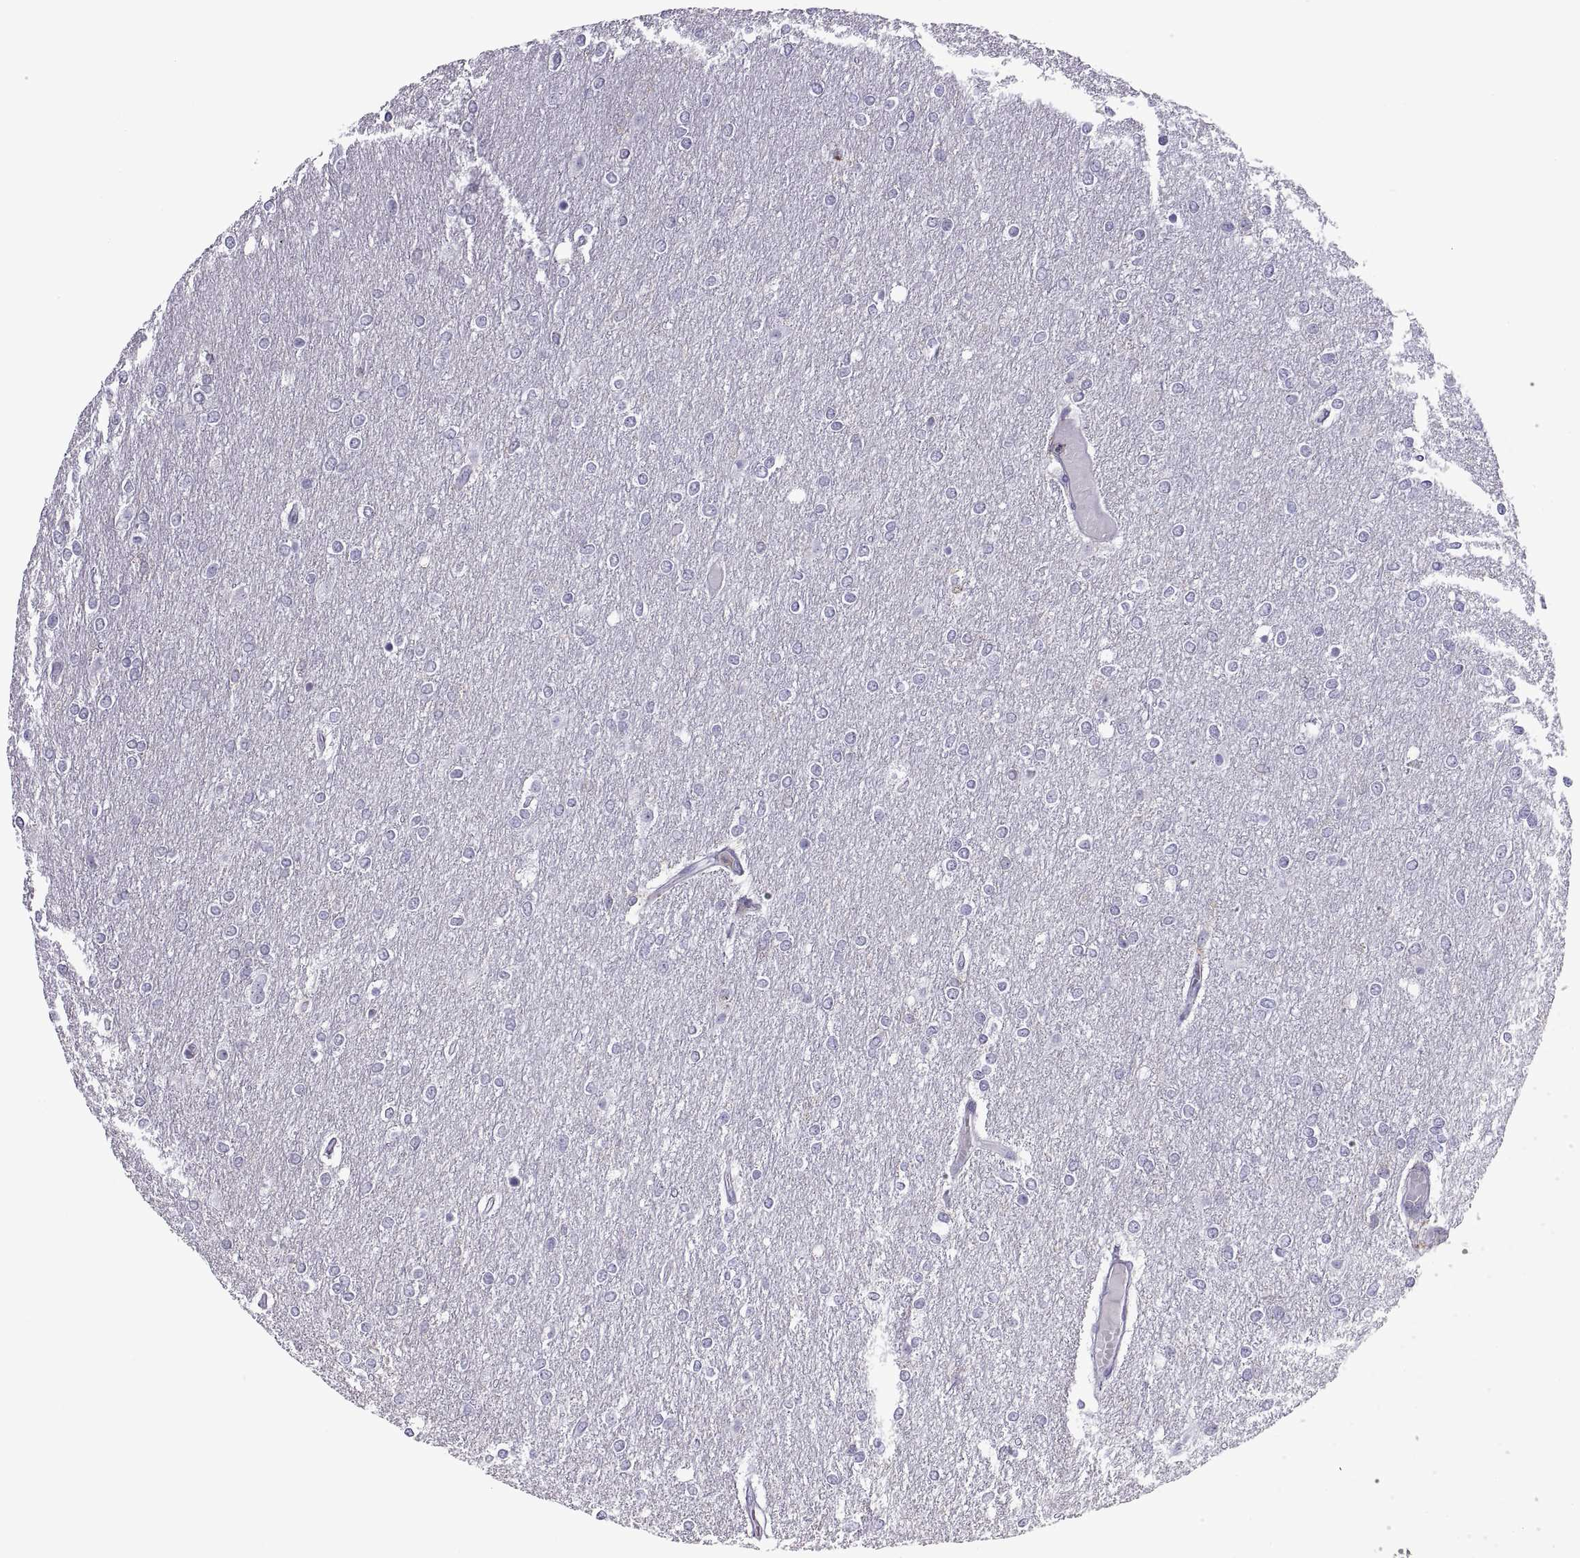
{"staining": {"intensity": "negative", "quantity": "none", "location": "none"}, "tissue": "glioma", "cell_type": "Tumor cells", "image_type": "cancer", "snomed": [{"axis": "morphology", "description": "Glioma, malignant, High grade"}, {"axis": "topography", "description": "Brain"}], "caption": "A histopathology image of glioma stained for a protein displays no brown staining in tumor cells.", "gene": "RGS19", "patient": {"sex": "female", "age": 61}}